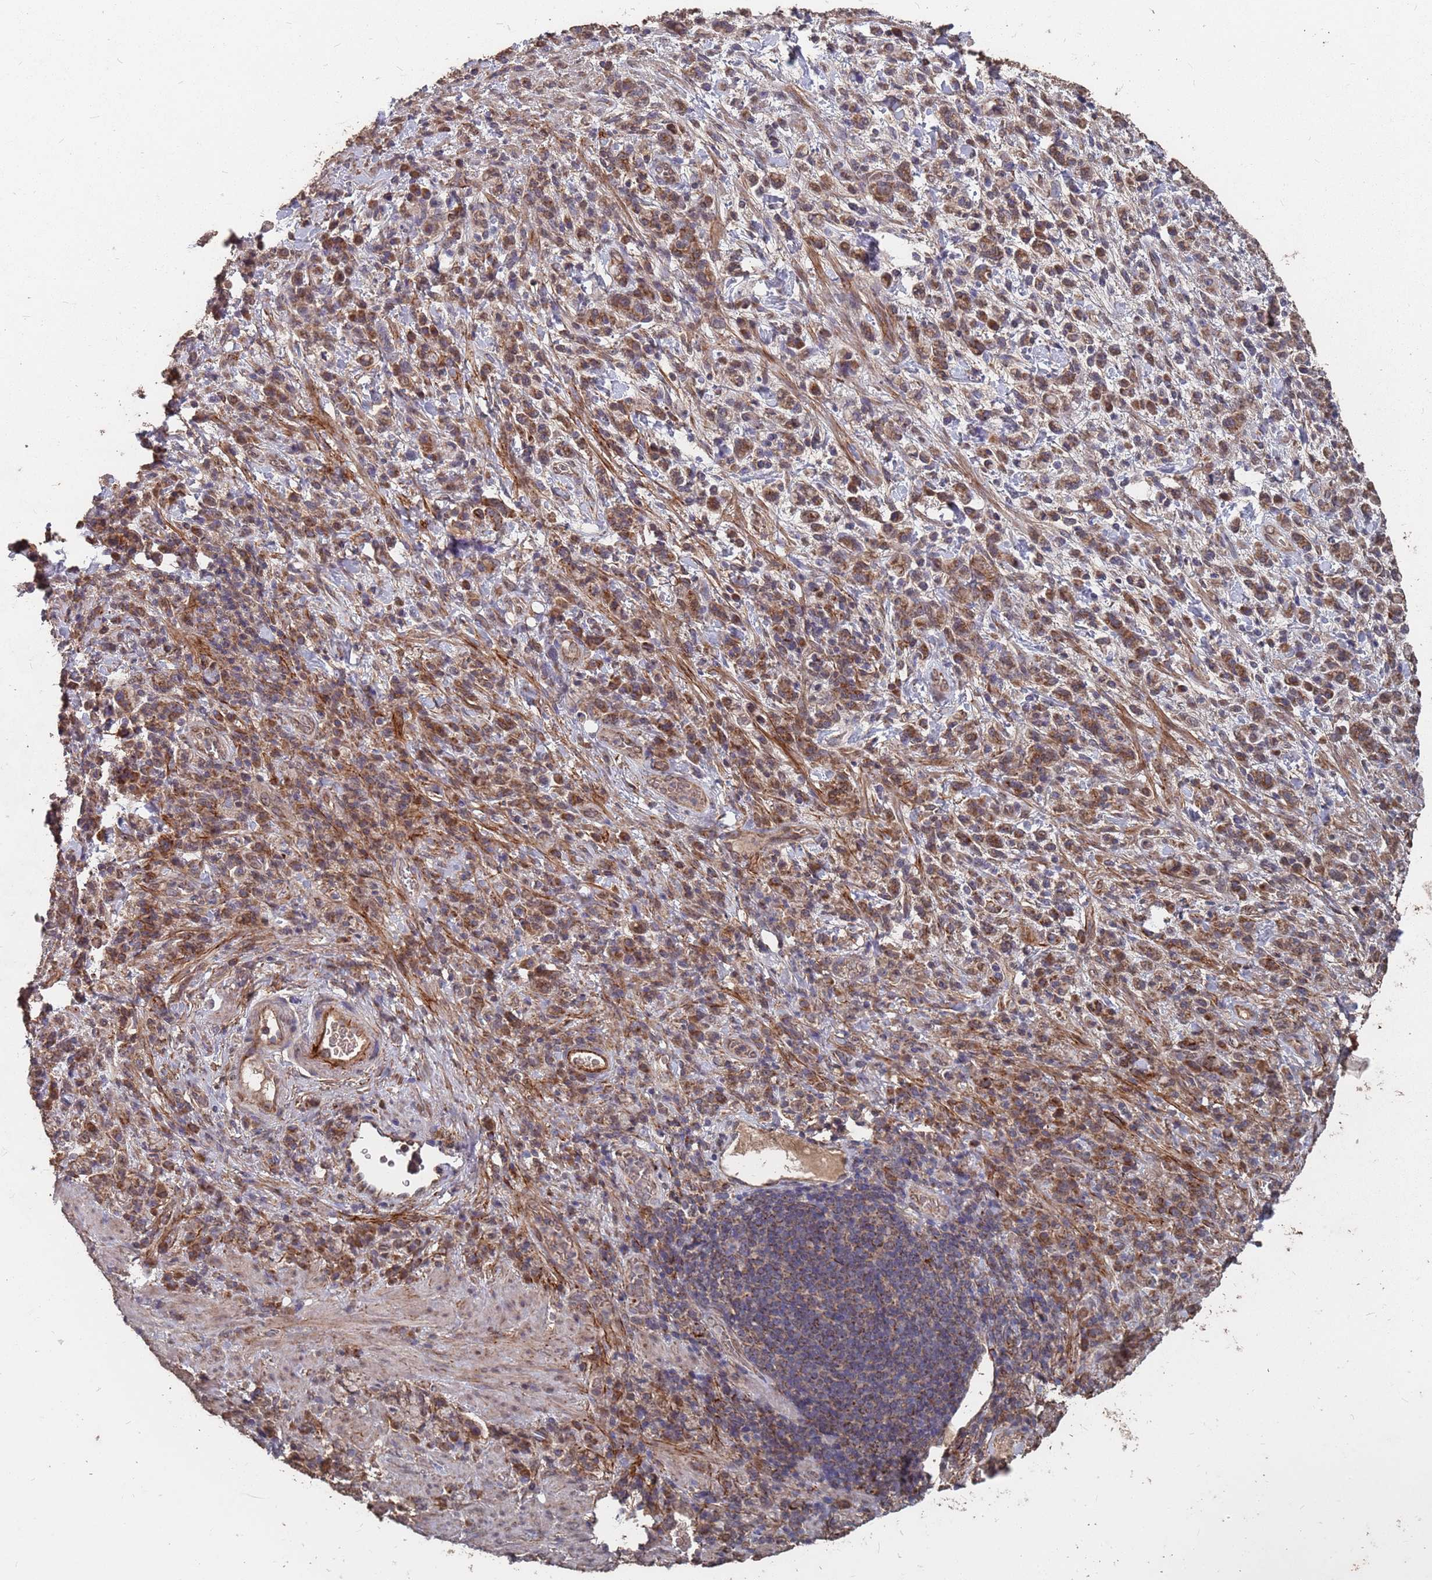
{"staining": {"intensity": "moderate", "quantity": ">75%", "location": "cytoplasmic/membranous"}, "tissue": "stomach cancer", "cell_type": "Tumor cells", "image_type": "cancer", "snomed": [{"axis": "morphology", "description": "Adenocarcinoma, NOS"}, {"axis": "topography", "description": "Stomach"}], "caption": "Protein analysis of stomach cancer tissue displays moderate cytoplasmic/membranous staining in about >75% of tumor cells.", "gene": "PRORP", "patient": {"sex": "male", "age": 76}}